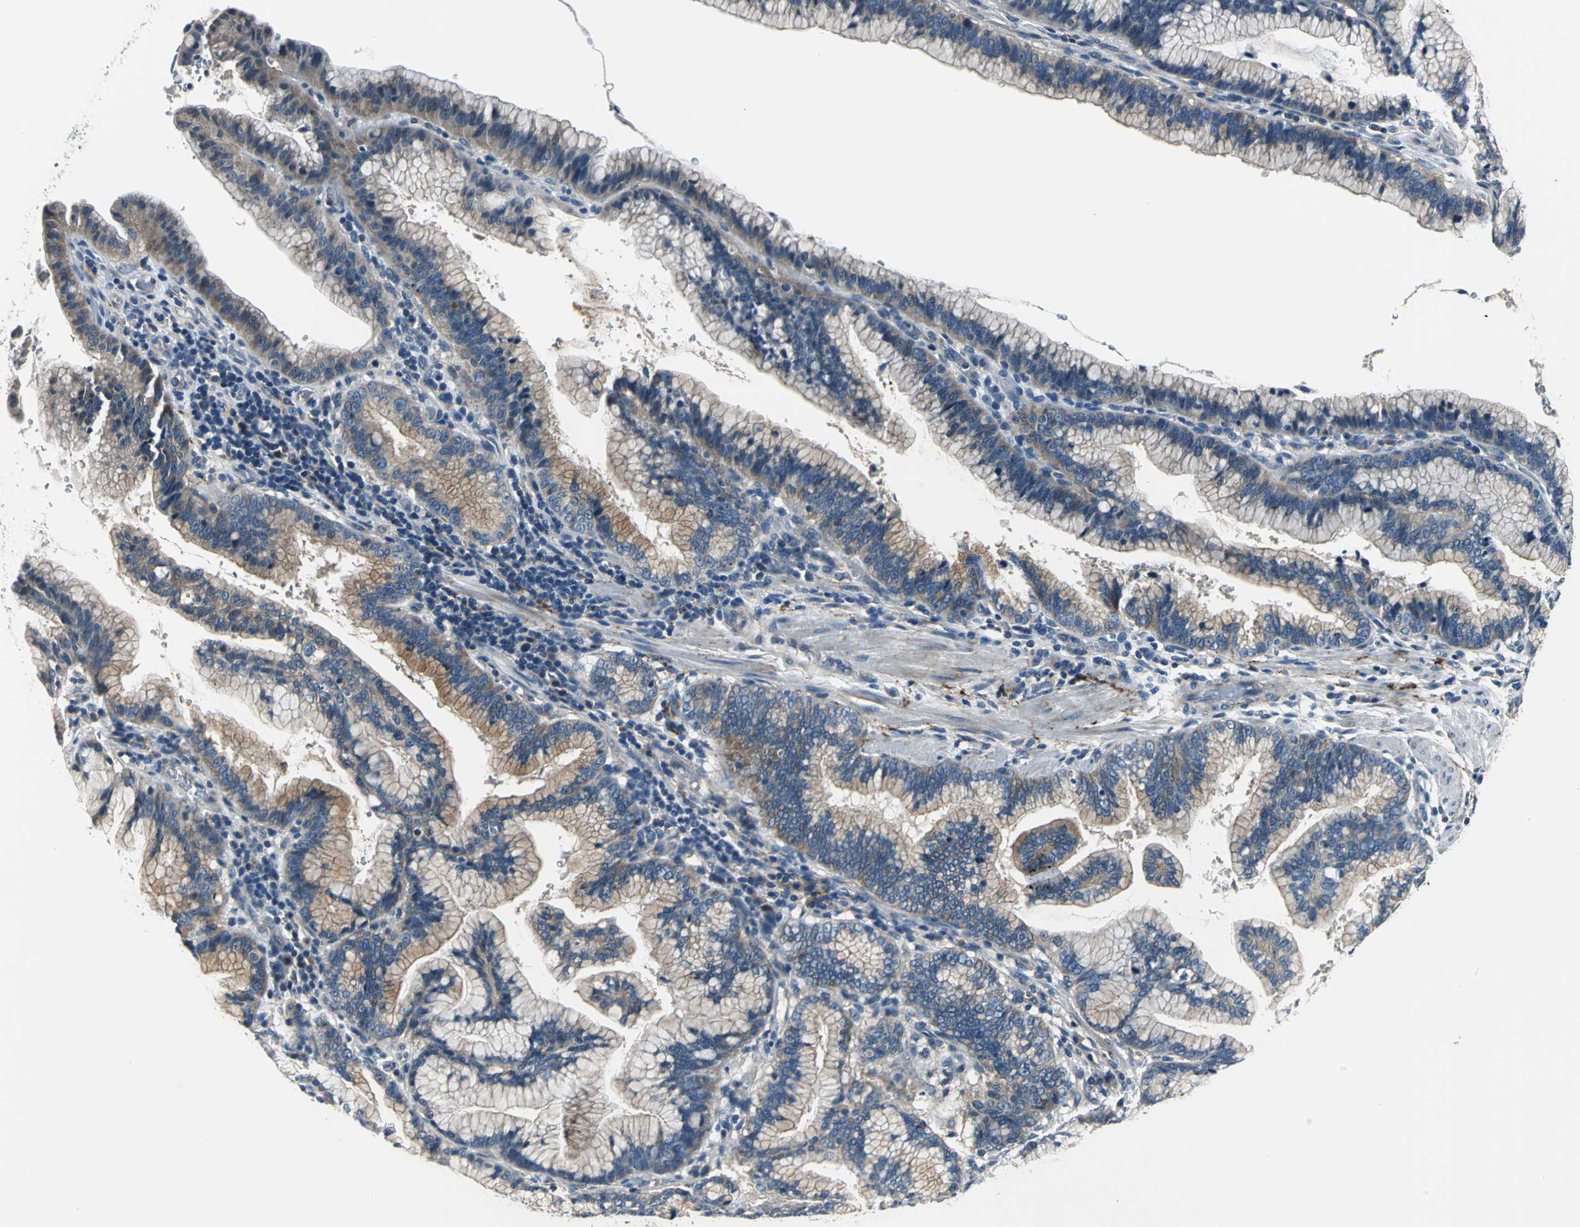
{"staining": {"intensity": "moderate", "quantity": ">75%", "location": "cytoplasmic/membranous"}, "tissue": "pancreatic cancer", "cell_type": "Tumor cells", "image_type": "cancer", "snomed": [{"axis": "morphology", "description": "Adenocarcinoma, NOS"}, {"axis": "topography", "description": "Pancreas"}], "caption": "This is a histology image of immunohistochemistry (IHC) staining of pancreatic adenocarcinoma, which shows moderate expression in the cytoplasmic/membranous of tumor cells.", "gene": "SLC16A7", "patient": {"sex": "female", "age": 64}}